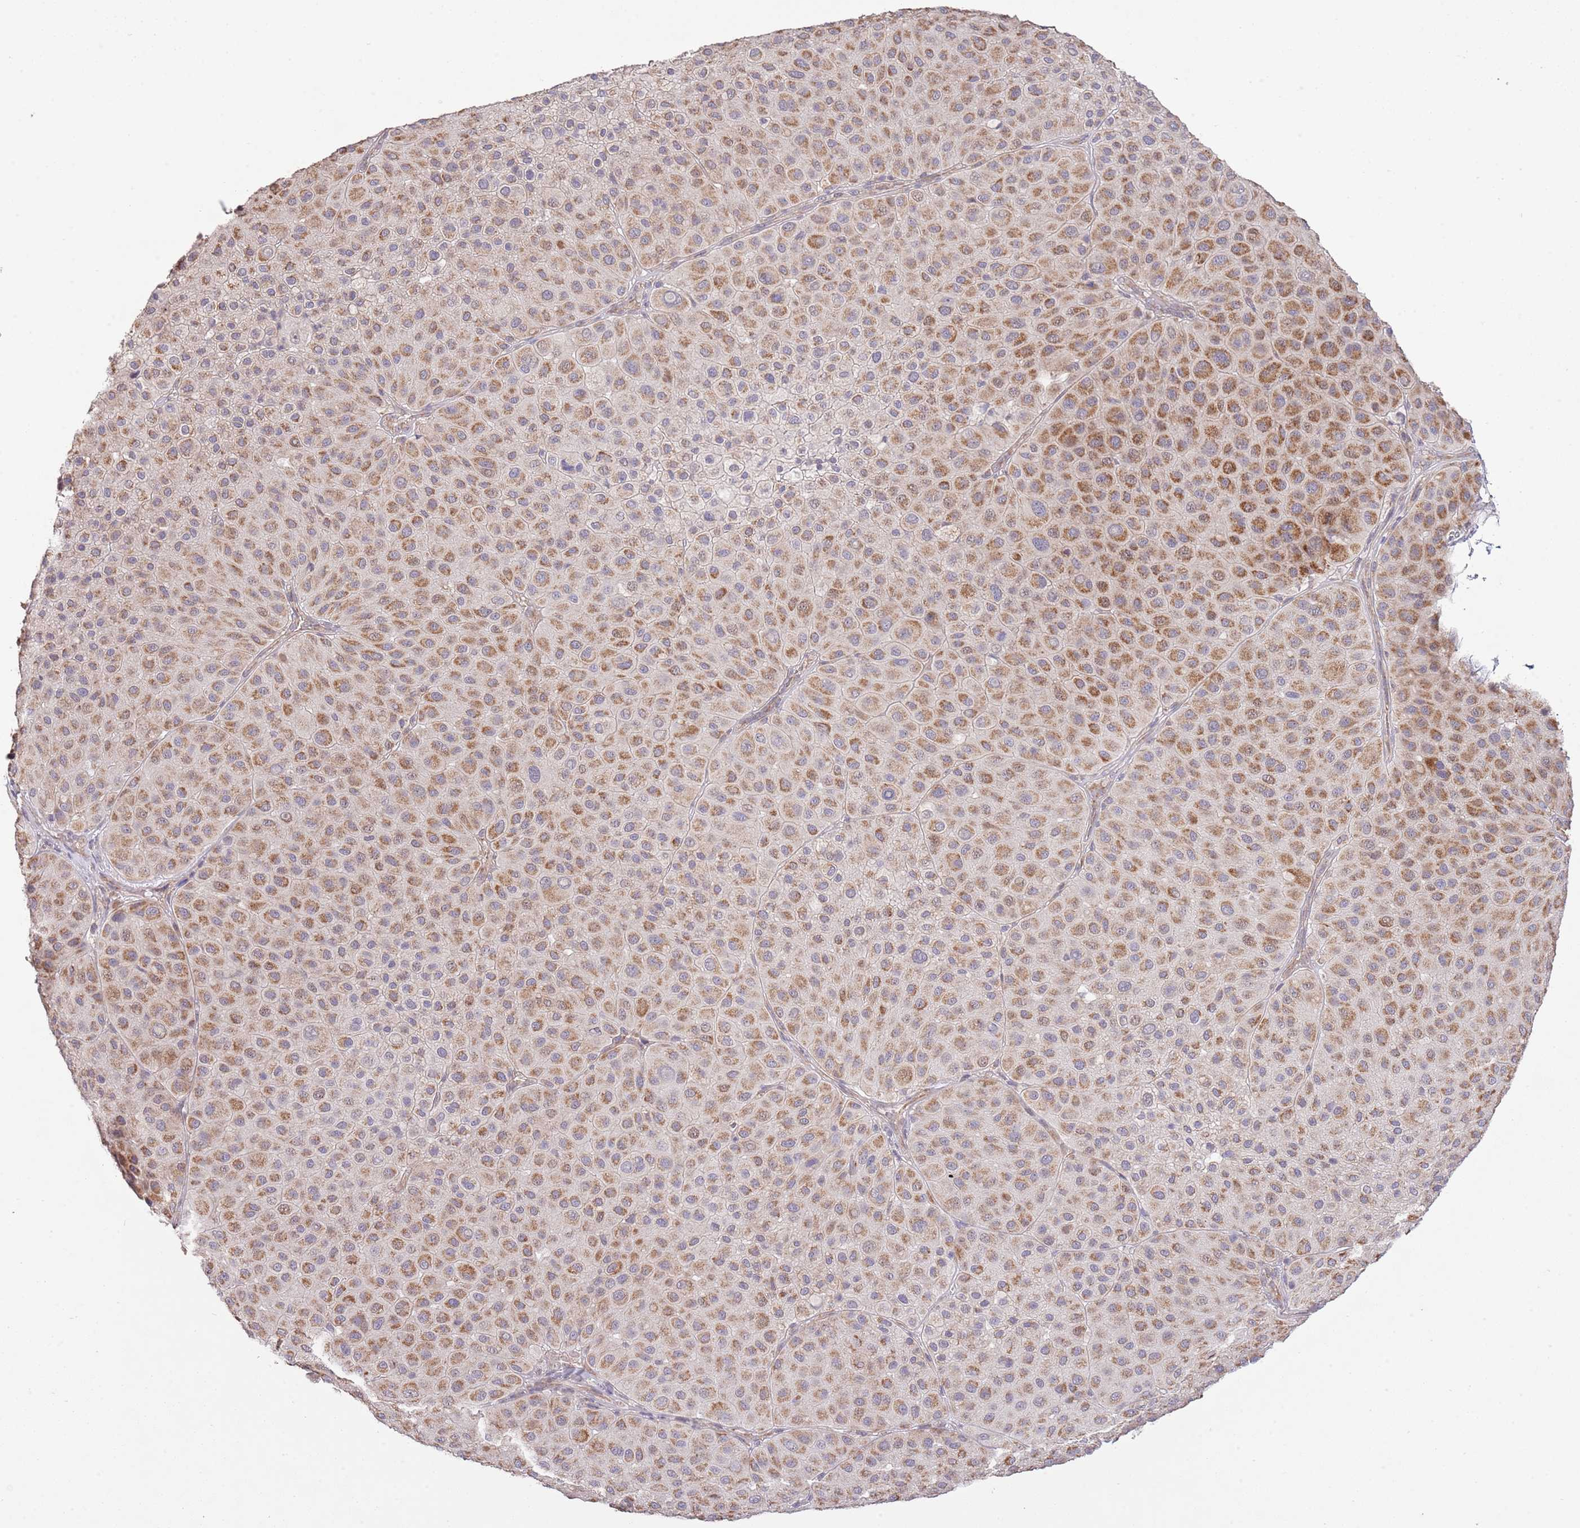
{"staining": {"intensity": "moderate", "quantity": ">75%", "location": "cytoplasmic/membranous"}, "tissue": "melanoma", "cell_type": "Tumor cells", "image_type": "cancer", "snomed": [{"axis": "morphology", "description": "Malignant melanoma, Metastatic site"}, {"axis": "topography", "description": "Smooth muscle"}], "caption": "Immunohistochemical staining of malignant melanoma (metastatic site) exhibits medium levels of moderate cytoplasmic/membranous protein positivity in approximately >75% of tumor cells. Ihc stains the protein in brown and the nuclei are stained blue.", "gene": "IVD", "patient": {"sex": "male", "age": 41}}